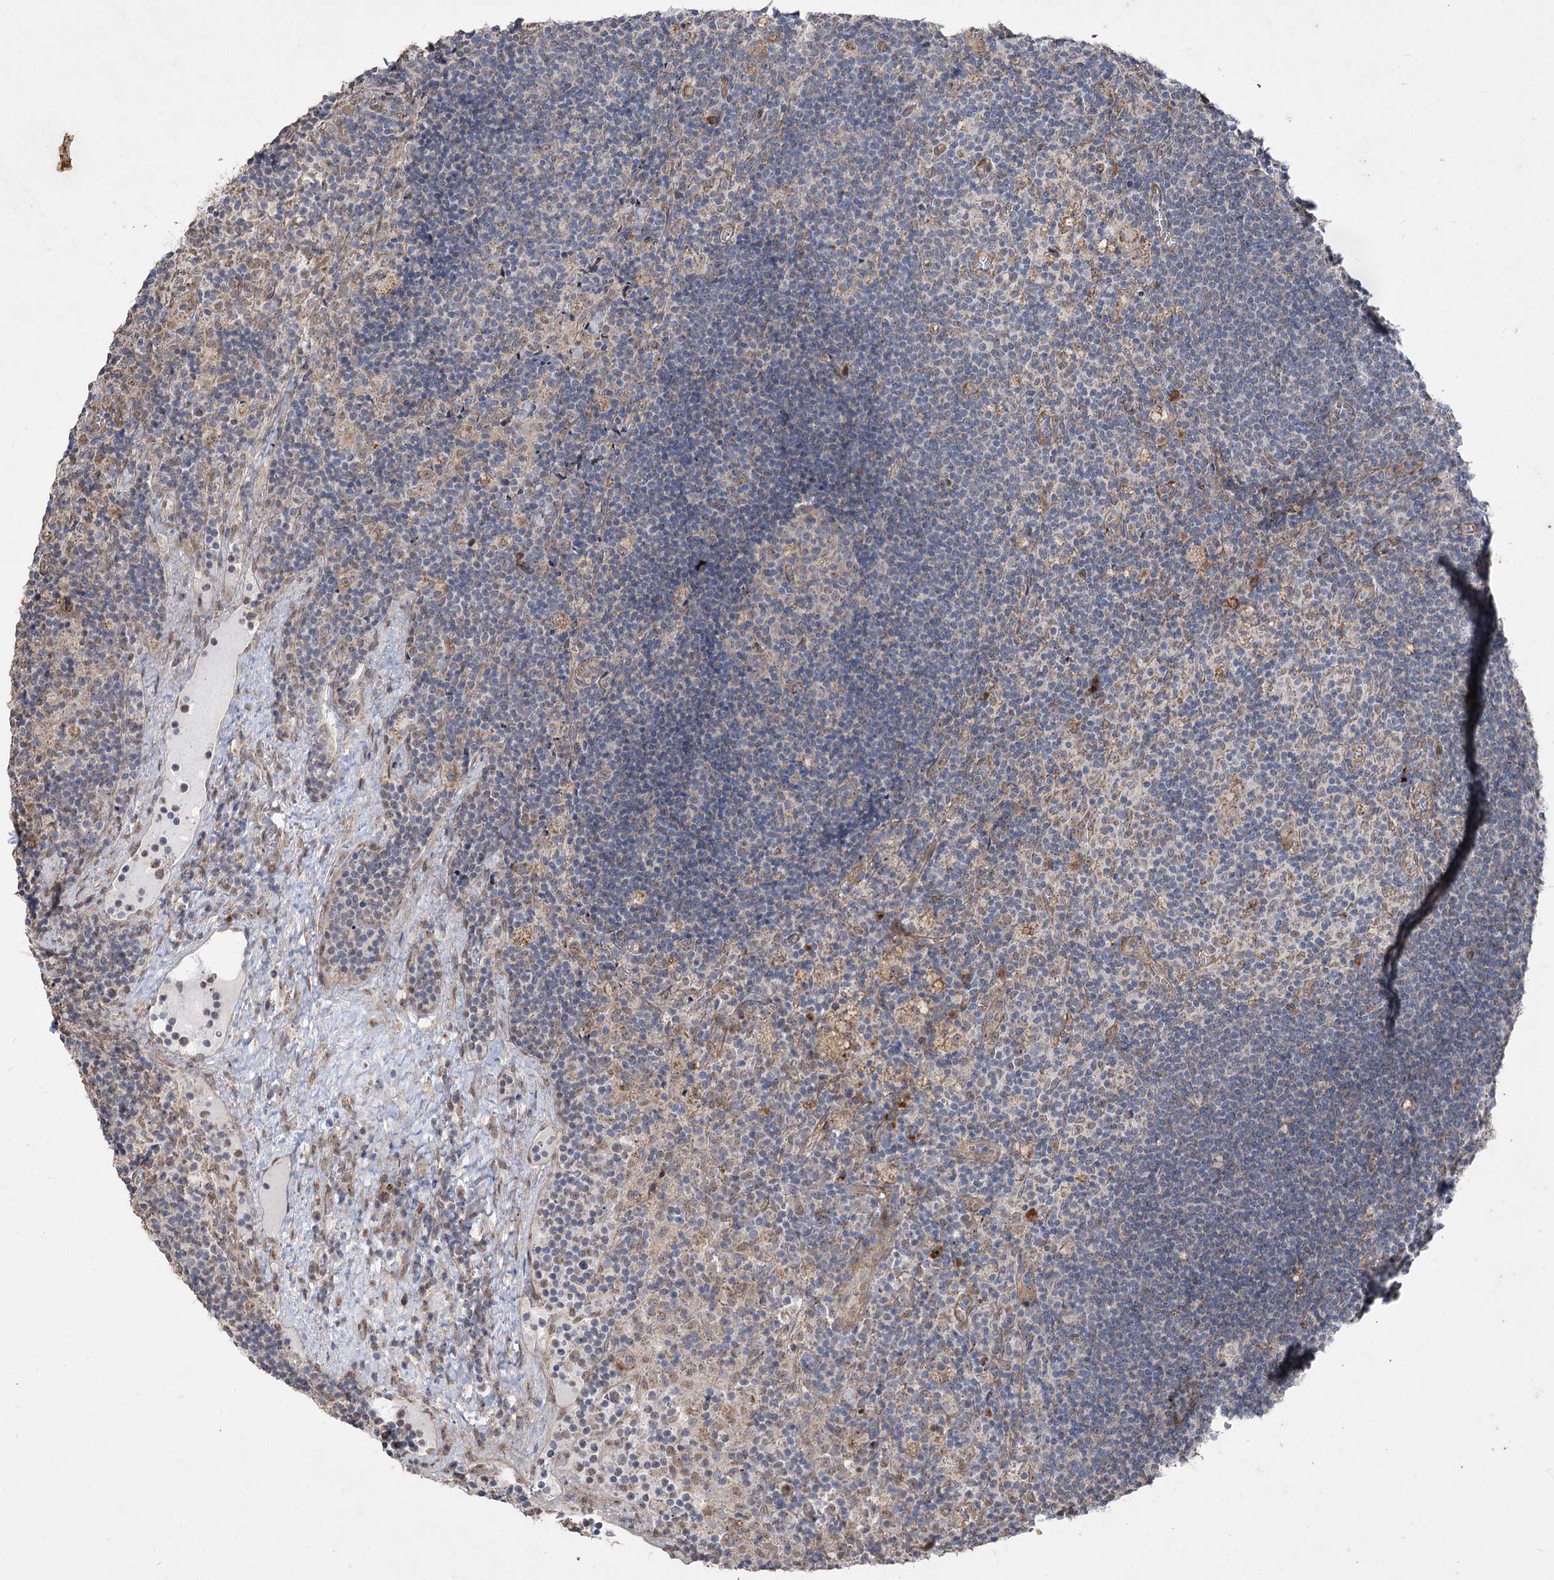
{"staining": {"intensity": "weak", "quantity": "25%-75%", "location": "cytoplasmic/membranous"}, "tissue": "lymph node", "cell_type": "Germinal center cells", "image_type": "normal", "snomed": [{"axis": "morphology", "description": "Normal tissue, NOS"}, {"axis": "topography", "description": "Lymph node"}], "caption": "Immunohistochemical staining of unremarkable human lymph node exhibits 25%-75% levels of weak cytoplasmic/membranous protein expression in approximately 25%-75% of germinal center cells. Using DAB (brown) and hematoxylin (blue) stains, captured at high magnification using brightfield microscopy.", "gene": "ZSCAN23", "patient": {"sex": "male", "age": 69}}